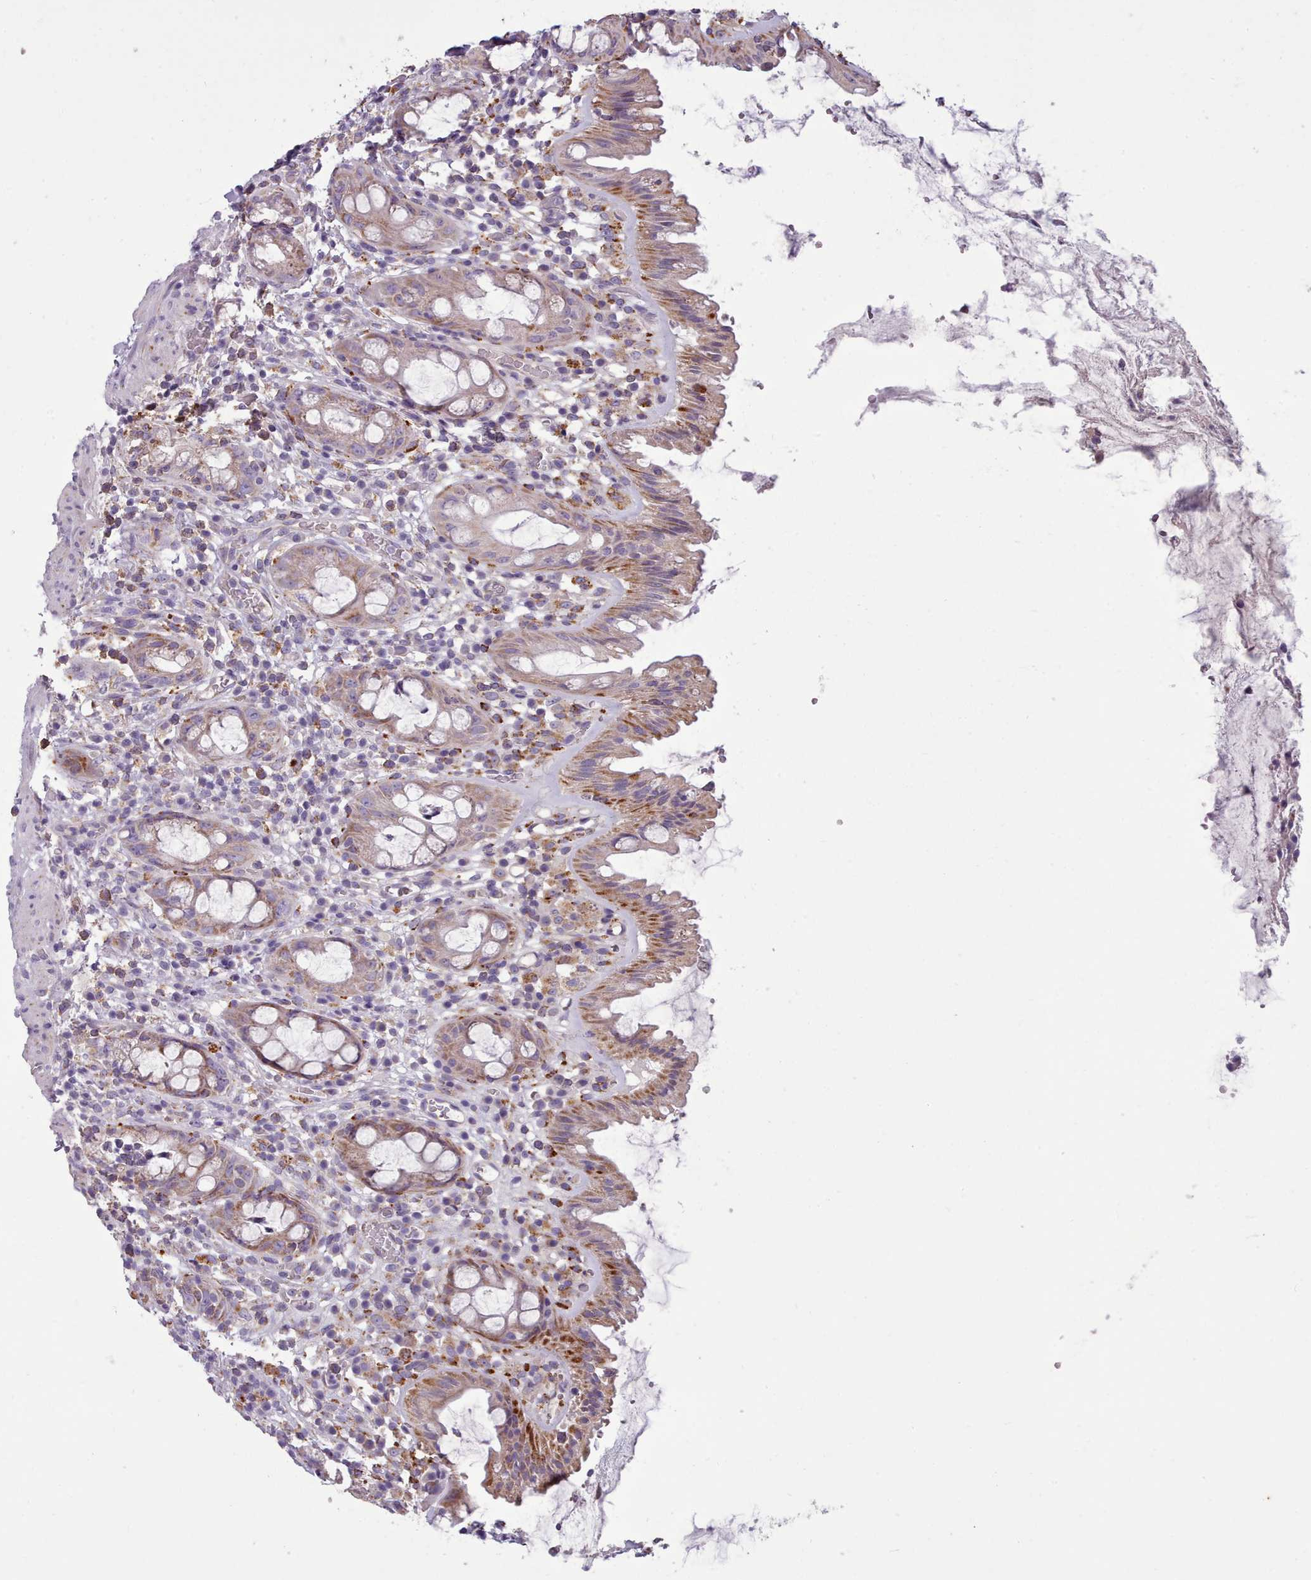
{"staining": {"intensity": "moderate", "quantity": "25%-75%", "location": "cytoplasmic/membranous"}, "tissue": "rectum", "cell_type": "Glandular cells", "image_type": "normal", "snomed": [{"axis": "morphology", "description": "Normal tissue, NOS"}, {"axis": "topography", "description": "Rectum"}], "caption": "The micrograph reveals staining of normal rectum, revealing moderate cytoplasmic/membranous protein staining (brown color) within glandular cells. The staining is performed using DAB brown chromogen to label protein expression. The nuclei are counter-stained blue using hematoxylin.", "gene": "FKBP10", "patient": {"sex": "female", "age": 57}}